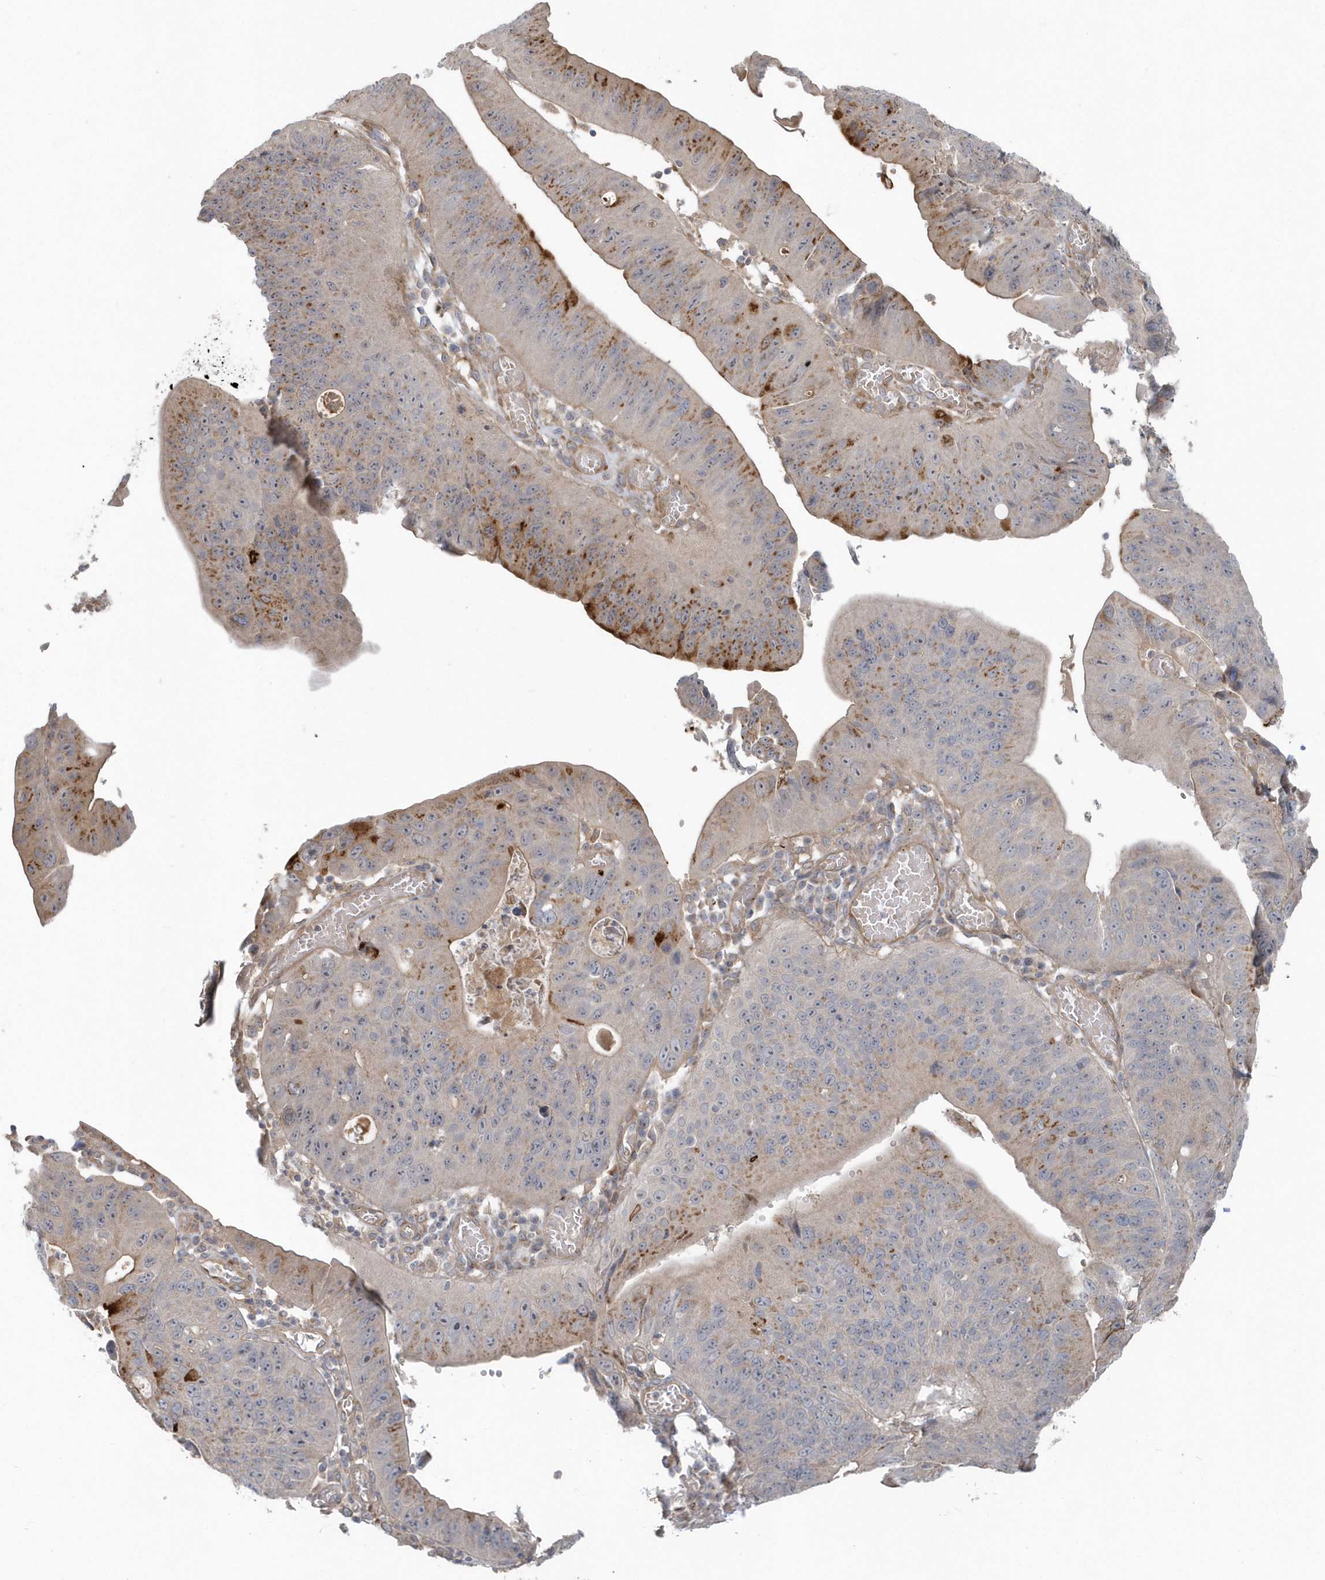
{"staining": {"intensity": "strong", "quantity": "25%-75%", "location": "cytoplasmic/membranous"}, "tissue": "stomach cancer", "cell_type": "Tumor cells", "image_type": "cancer", "snomed": [{"axis": "morphology", "description": "Adenocarcinoma, NOS"}, {"axis": "topography", "description": "Stomach"}], "caption": "The immunohistochemical stain labels strong cytoplasmic/membranous expression in tumor cells of stomach cancer (adenocarcinoma) tissue. Ihc stains the protein of interest in brown and the nuclei are stained blue.", "gene": "ACTR1A", "patient": {"sex": "male", "age": 59}}